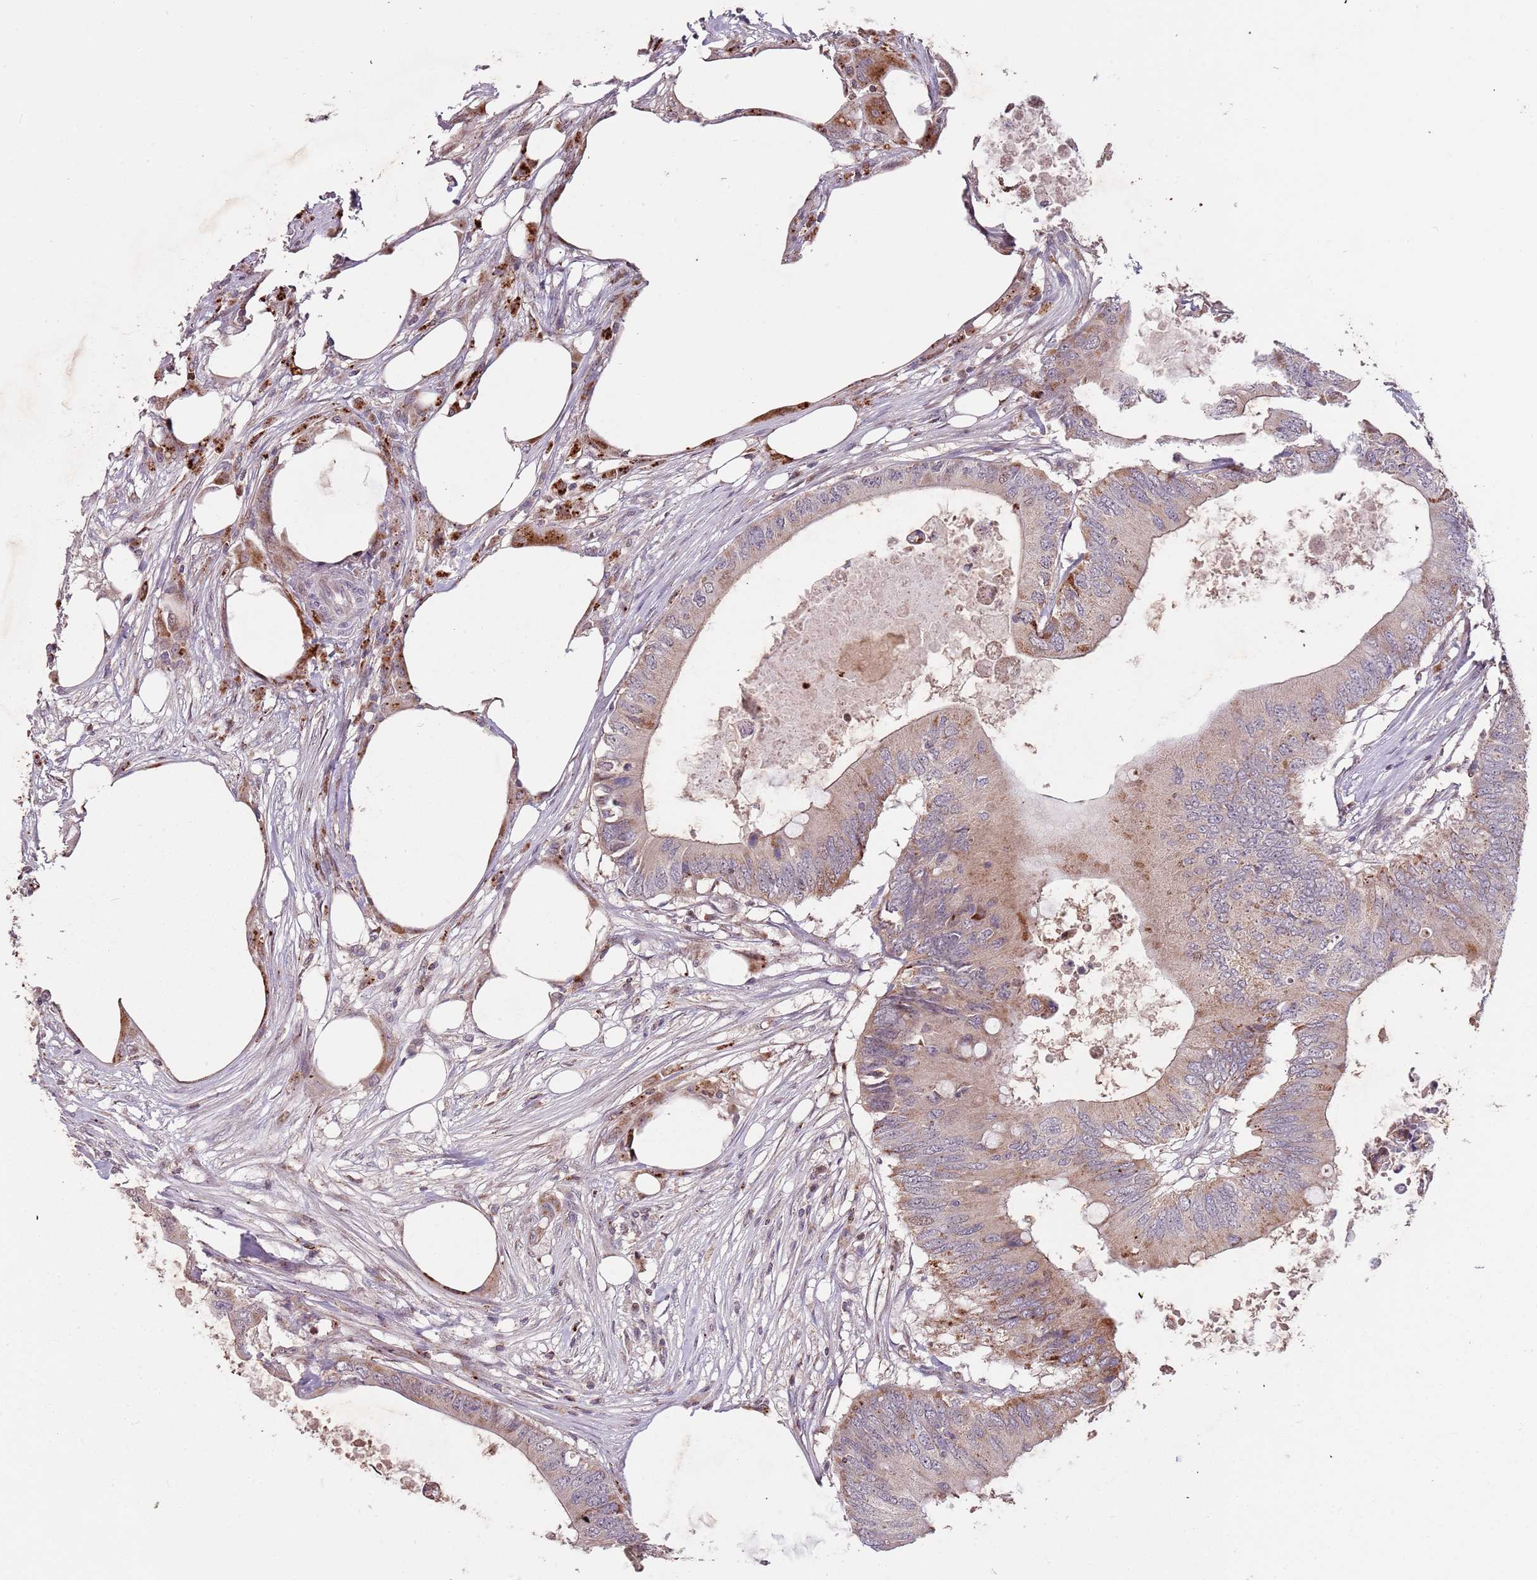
{"staining": {"intensity": "moderate", "quantity": "<25%", "location": "cytoplasmic/membranous"}, "tissue": "colorectal cancer", "cell_type": "Tumor cells", "image_type": "cancer", "snomed": [{"axis": "morphology", "description": "Adenocarcinoma, NOS"}, {"axis": "topography", "description": "Colon"}], "caption": "Protein staining demonstrates moderate cytoplasmic/membranous expression in about <25% of tumor cells in colorectal cancer.", "gene": "ULK3", "patient": {"sex": "male", "age": 71}}